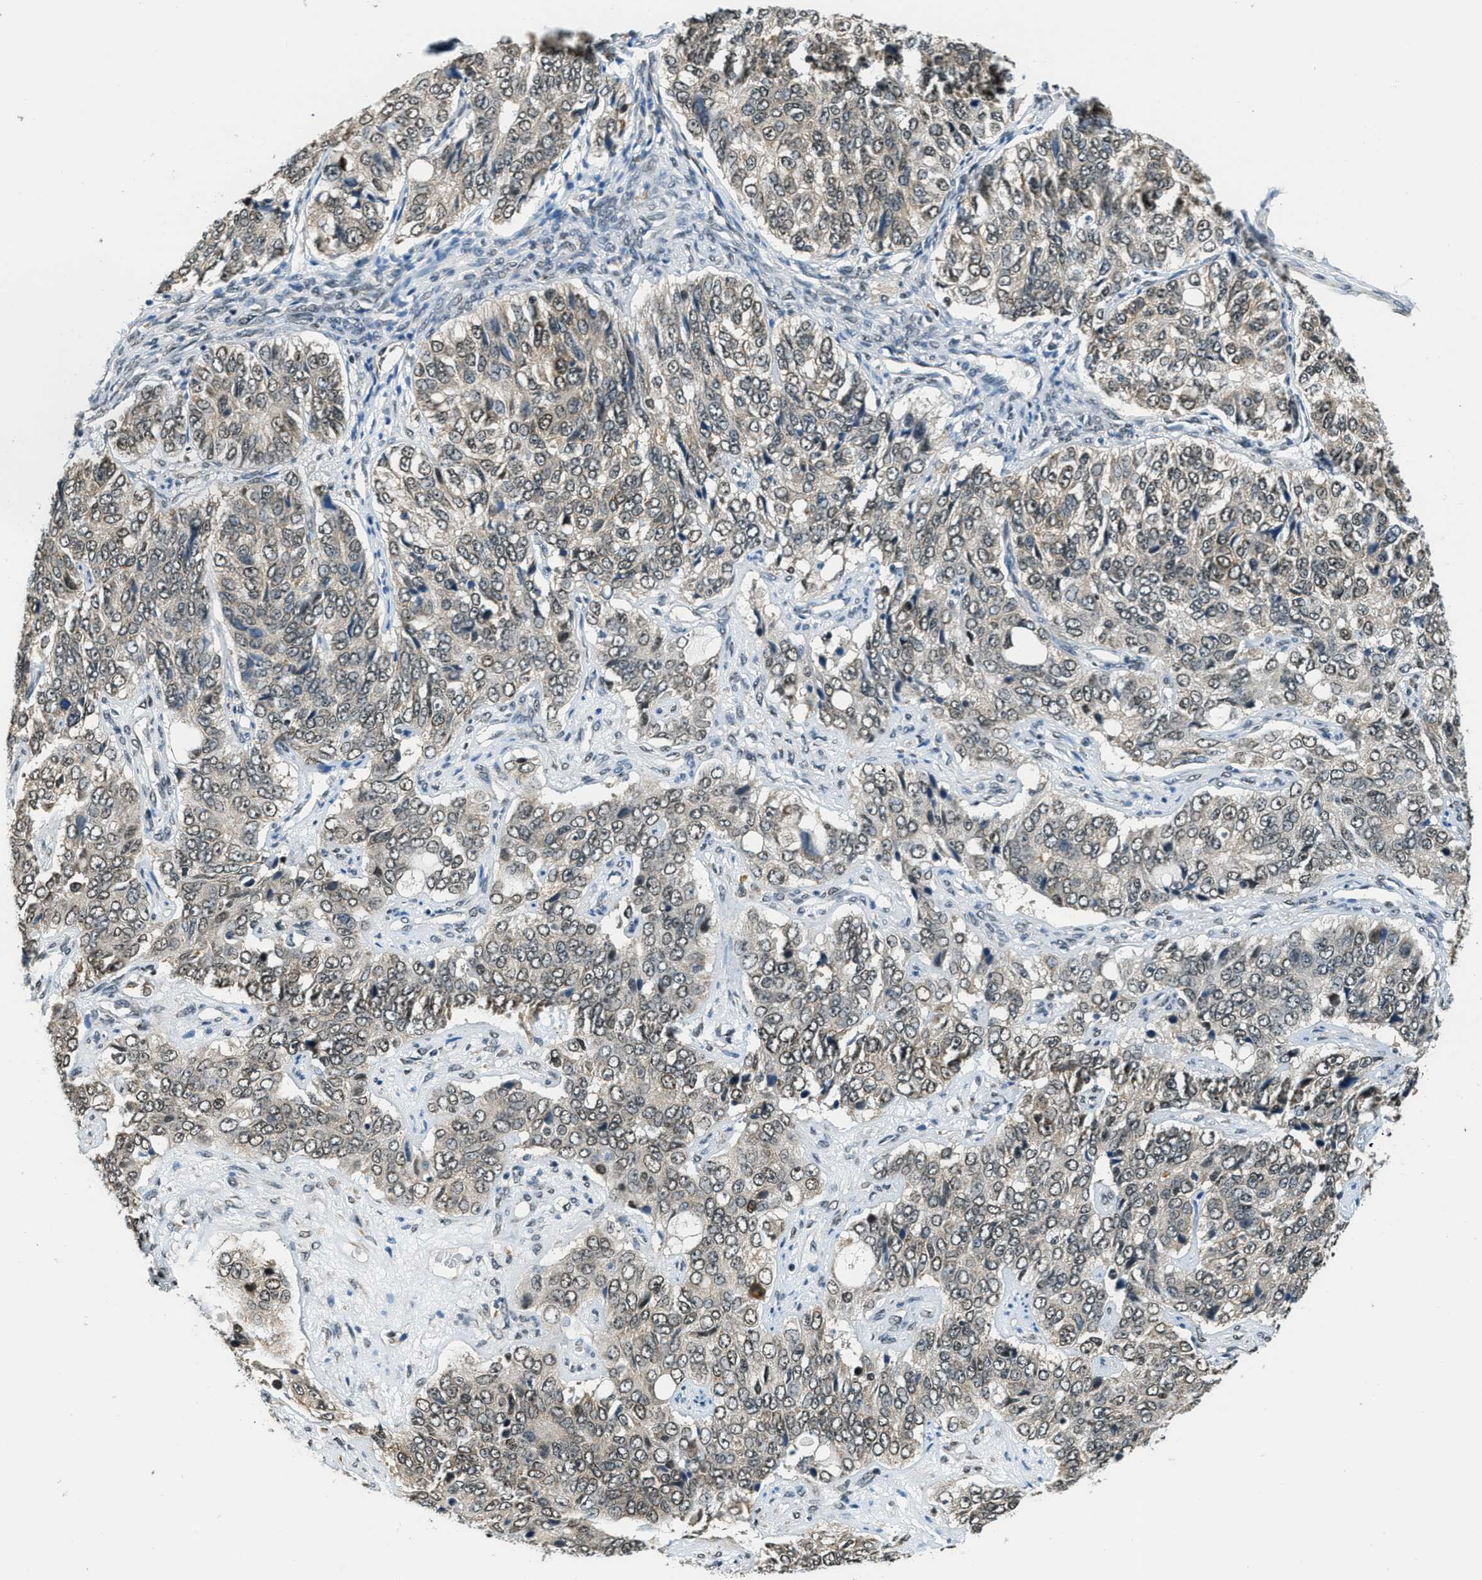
{"staining": {"intensity": "weak", "quantity": "25%-75%", "location": "nuclear"}, "tissue": "ovarian cancer", "cell_type": "Tumor cells", "image_type": "cancer", "snomed": [{"axis": "morphology", "description": "Carcinoma, endometroid"}, {"axis": "topography", "description": "Ovary"}], "caption": "A brown stain shows weak nuclear expression of a protein in ovarian cancer tumor cells.", "gene": "RAB11FIP1", "patient": {"sex": "female", "age": 51}}